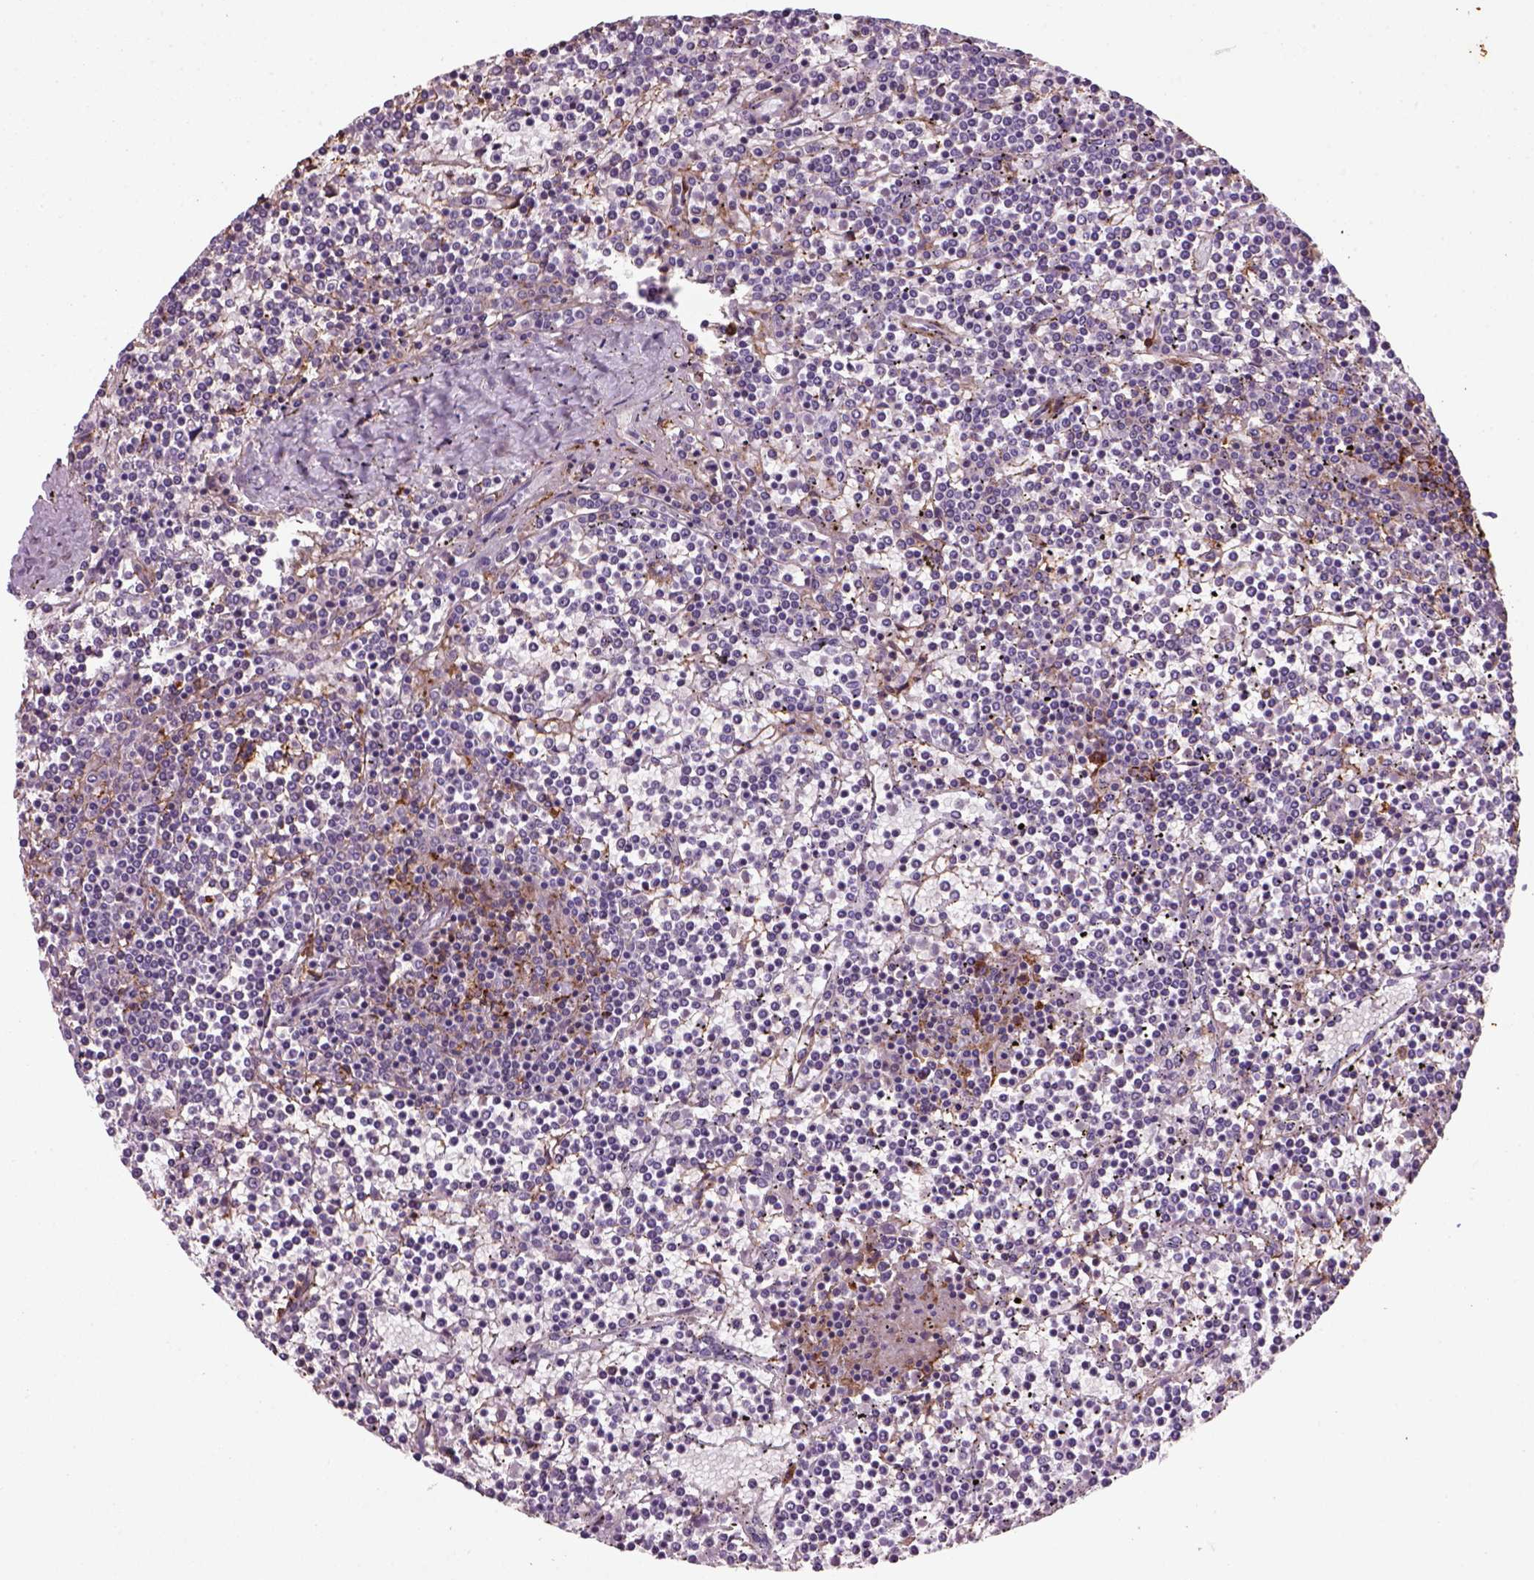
{"staining": {"intensity": "negative", "quantity": "none", "location": "none"}, "tissue": "lymphoma", "cell_type": "Tumor cells", "image_type": "cancer", "snomed": [{"axis": "morphology", "description": "Malignant lymphoma, non-Hodgkin's type, Low grade"}, {"axis": "topography", "description": "Spleen"}], "caption": "Tumor cells are negative for brown protein staining in malignant lymphoma, non-Hodgkin's type (low-grade).", "gene": "MARCKS", "patient": {"sex": "female", "age": 19}}